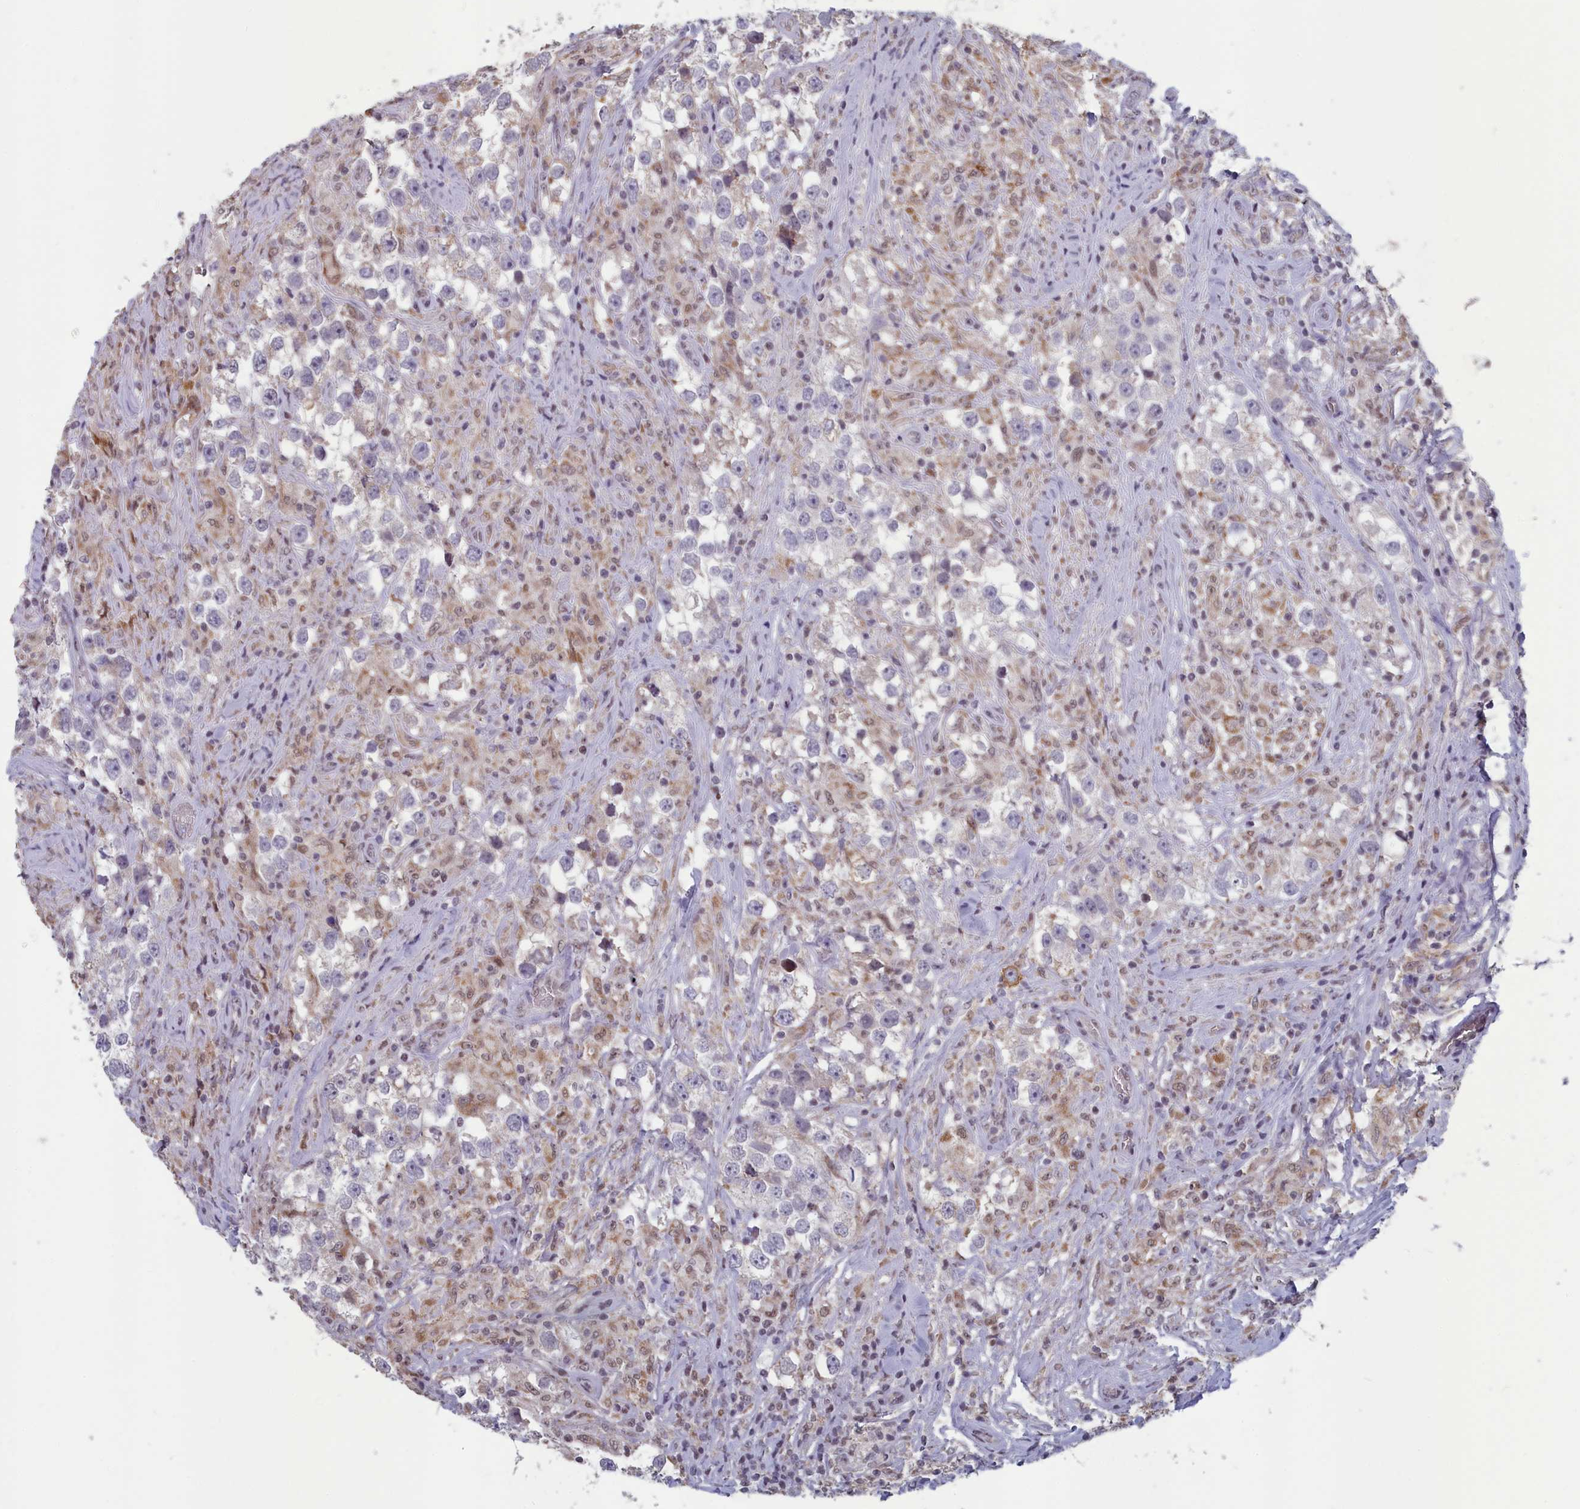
{"staining": {"intensity": "negative", "quantity": "none", "location": "none"}, "tissue": "testis cancer", "cell_type": "Tumor cells", "image_type": "cancer", "snomed": [{"axis": "morphology", "description": "Seminoma, NOS"}, {"axis": "topography", "description": "Testis"}], "caption": "The IHC image has no significant positivity in tumor cells of testis cancer tissue.", "gene": "MT-CO3", "patient": {"sex": "male", "age": 46}}